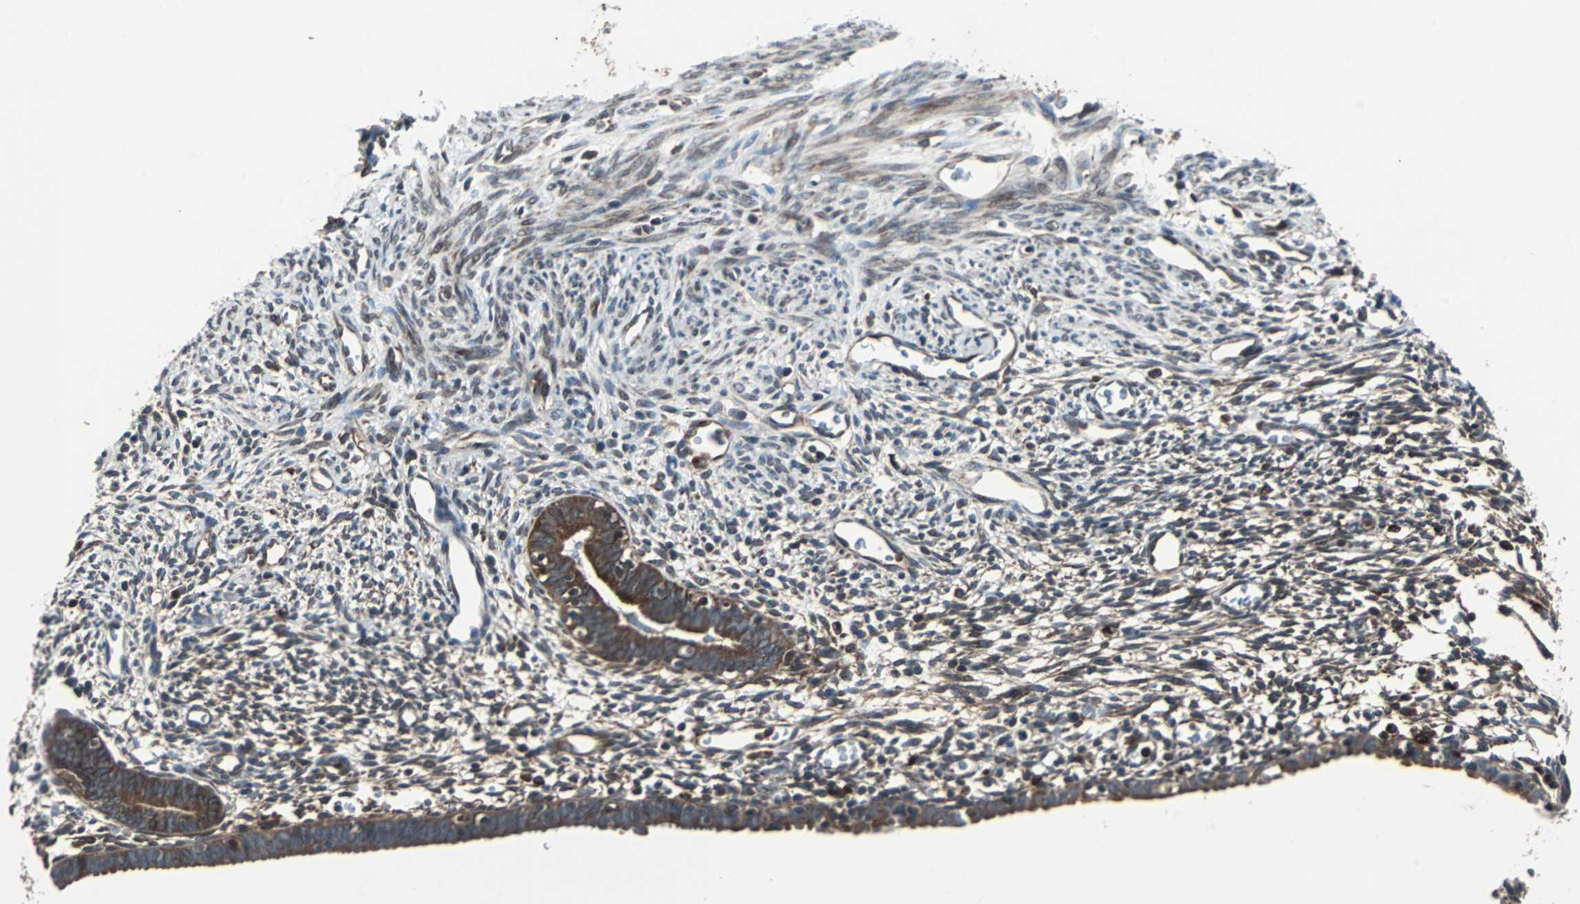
{"staining": {"intensity": "moderate", "quantity": "25%-75%", "location": "cytoplasmic/membranous"}, "tissue": "endometrium", "cell_type": "Cells in endometrial stroma", "image_type": "normal", "snomed": [{"axis": "morphology", "description": "Normal tissue, NOS"}, {"axis": "morphology", "description": "Atrophy, NOS"}, {"axis": "topography", "description": "Uterus"}, {"axis": "topography", "description": "Endometrium"}], "caption": "DAB (3,3'-diaminobenzidine) immunohistochemical staining of normal endometrium reveals moderate cytoplasmic/membranous protein expression in about 25%-75% of cells in endometrial stroma. (Stains: DAB in brown, nuclei in blue, Microscopy: brightfield microscopy at high magnification).", "gene": "RAB7A", "patient": {"sex": "female", "age": 68}}